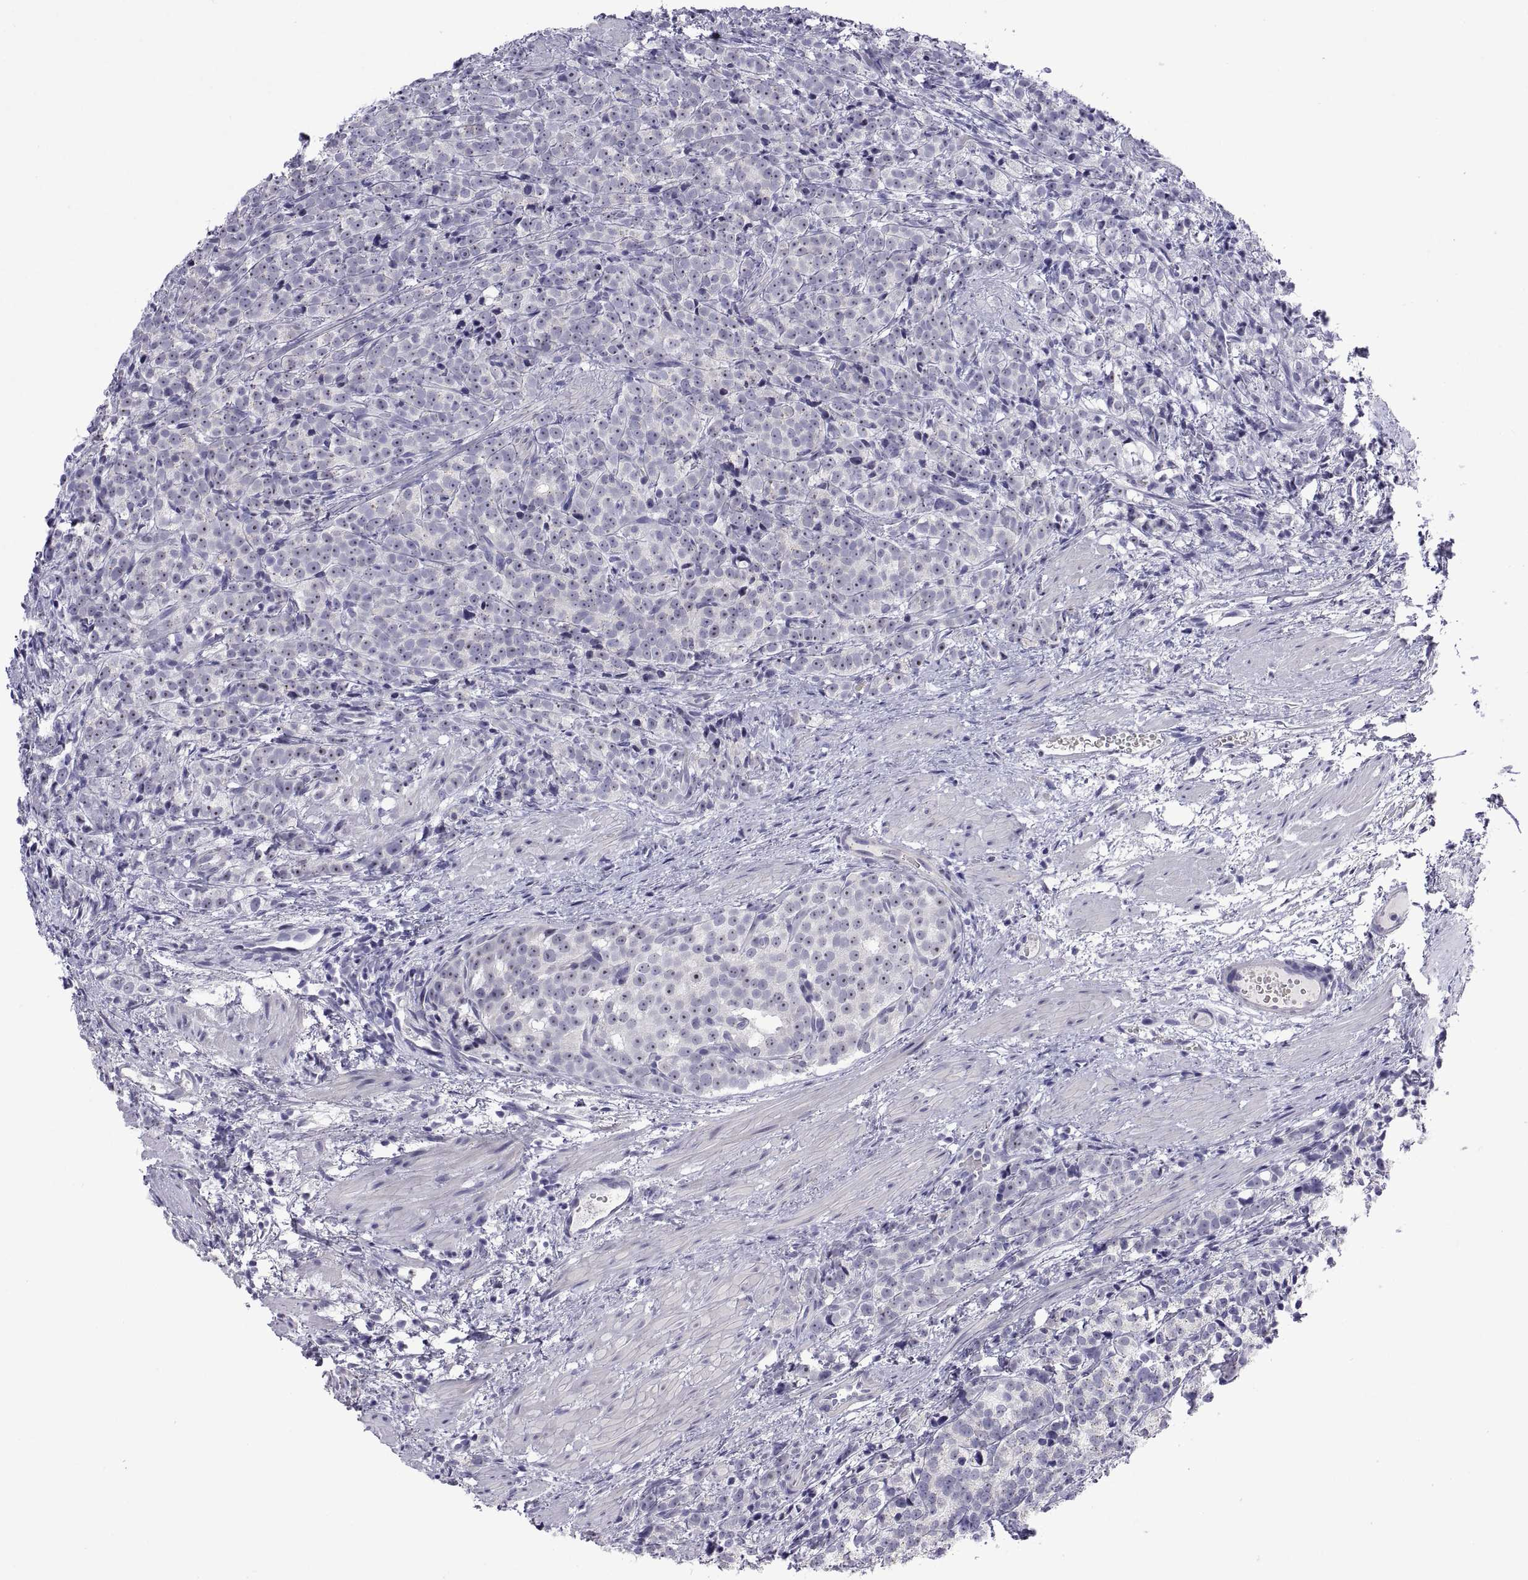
{"staining": {"intensity": "moderate", "quantity": "25%-75%", "location": "nuclear"}, "tissue": "prostate cancer", "cell_type": "Tumor cells", "image_type": "cancer", "snomed": [{"axis": "morphology", "description": "Adenocarcinoma, High grade"}, {"axis": "topography", "description": "Prostate"}], "caption": "This is an image of immunohistochemistry staining of prostate adenocarcinoma (high-grade), which shows moderate expression in the nuclear of tumor cells.", "gene": "VSX2", "patient": {"sex": "male", "age": 53}}